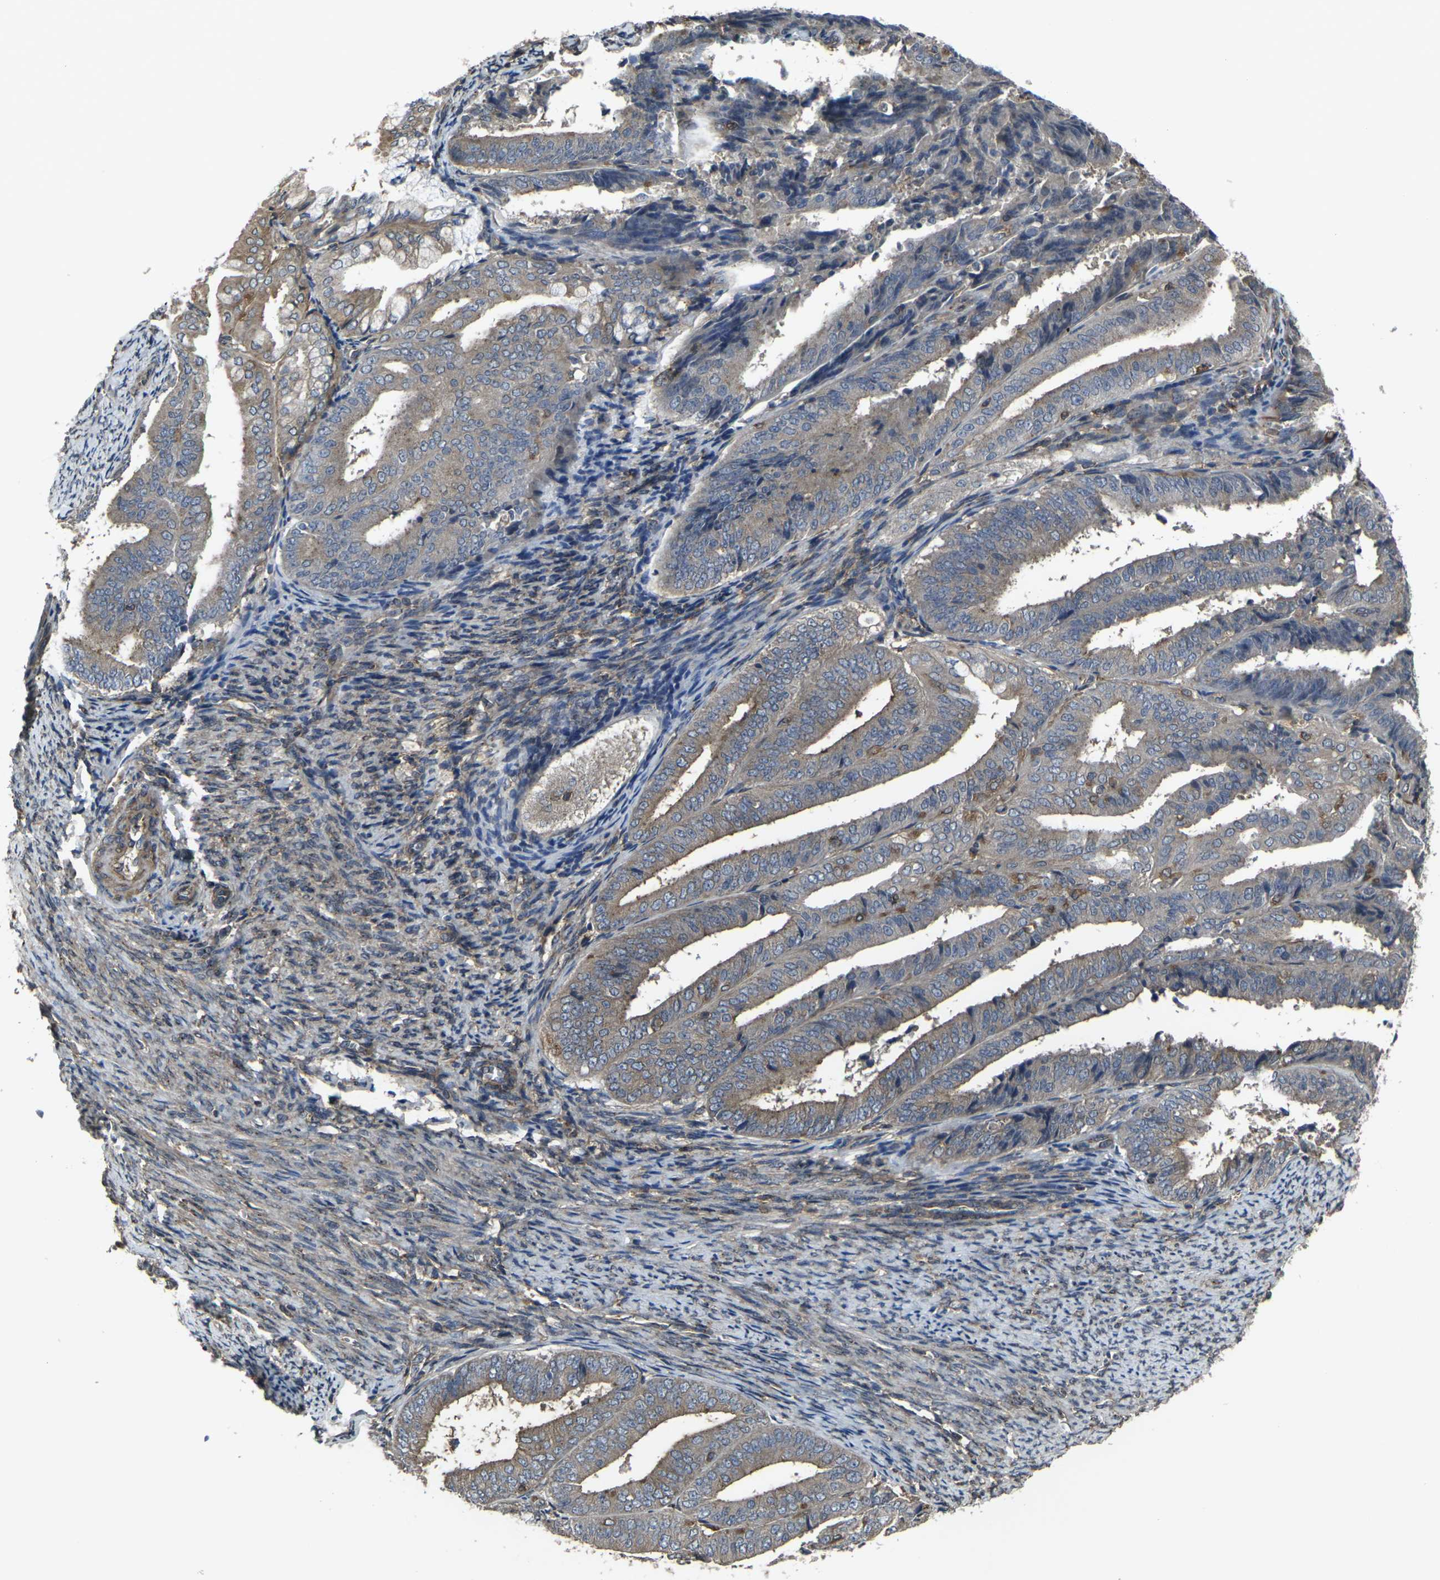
{"staining": {"intensity": "weak", "quantity": ">75%", "location": "cytoplasmic/membranous"}, "tissue": "endometrial cancer", "cell_type": "Tumor cells", "image_type": "cancer", "snomed": [{"axis": "morphology", "description": "Adenocarcinoma, NOS"}, {"axis": "topography", "description": "Endometrium"}], "caption": "An image of endometrial adenocarcinoma stained for a protein demonstrates weak cytoplasmic/membranous brown staining in tumor cells. Immunohistochemistry stains the protein in brown and the nuclei are stained blue.", "gene": "PRKACB", "patient": {"sex": "female", "age": 63}}